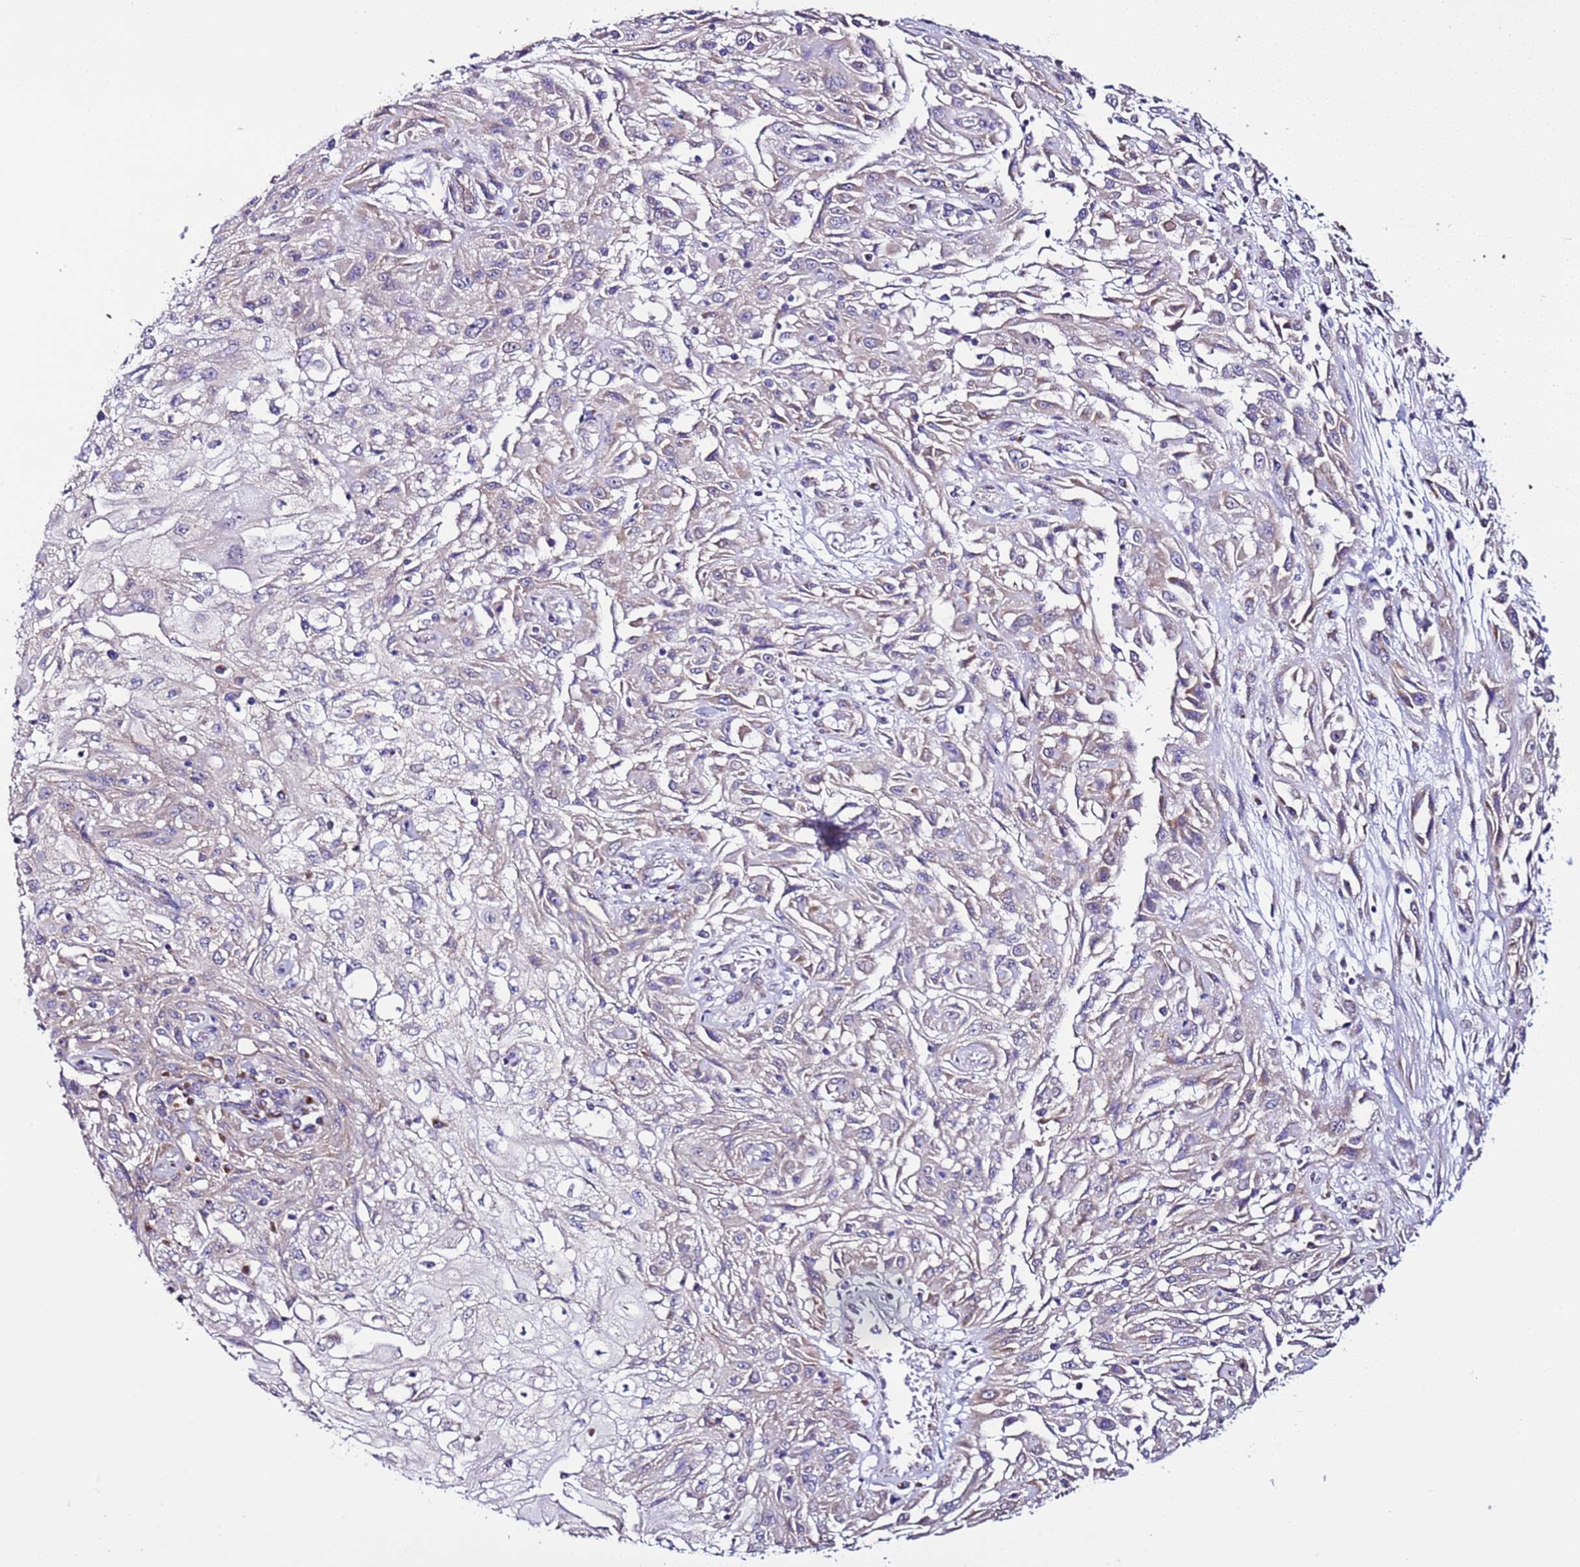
{"staining": {"intensity": "negative", "quantity": "none", "location": "none"}, "tissue": "skin cancer", "cell_type": "Tumor cells", "image_type": "cancer", "snomed": [{"axis": "morphology", "description": "Squamous cell carcinoma, NOS"}, {"axis": "morphology", "description": "Squamous cell carcinoma, metastatic, NOS"}, {"axis": "topography", "description": "Skin"}, {"axis": "topography", "description": "Lymph node"}], "caption": "The micrograph displays no staining of tumor cells in squamous cell carcinoma (skin).", "gene": "AHI1", "patient": {"sex": "male", "age": 75}}